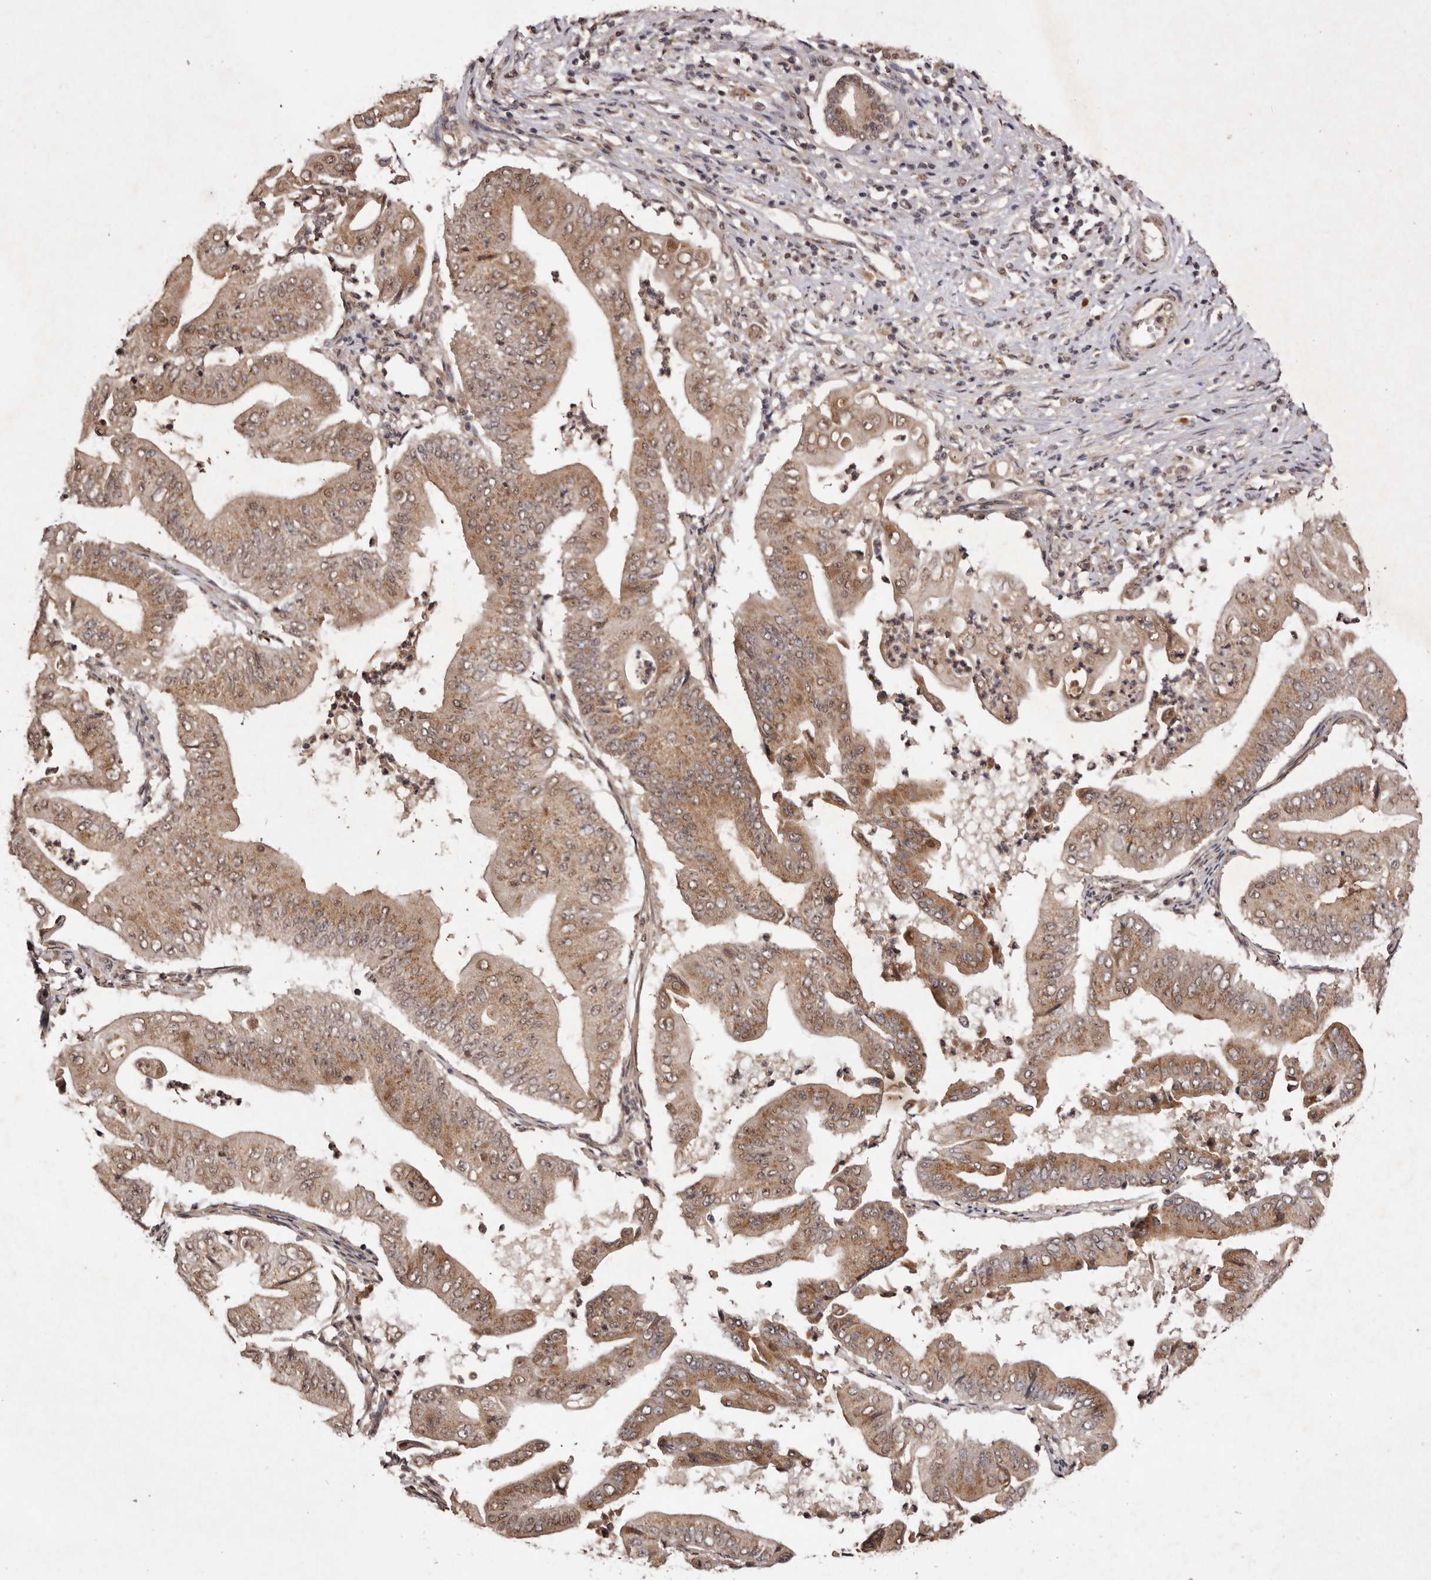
{"staining": {"intensity": "moderate", "quantity": ">75%", "location": "cytoplasmic/membranous,nuclear"}, "tissue": "pancreatic cancer", "cell_type": "Tumor cells", "image_type": "cancer", "snomed": [{"axis": "morphology", "description": "Adenocarcinoma, NOS"}, {"axis": "topography", "description": "Pancreas"}], "caption": "A brown stain shows moderate cytoplasmic/membranous and nuclear expression of a protein in pancreatic cancer (adenocarcinoma) tumor cells.", "gene": "NOTCH1", "patient": {"sex": "female", "age": 77}}